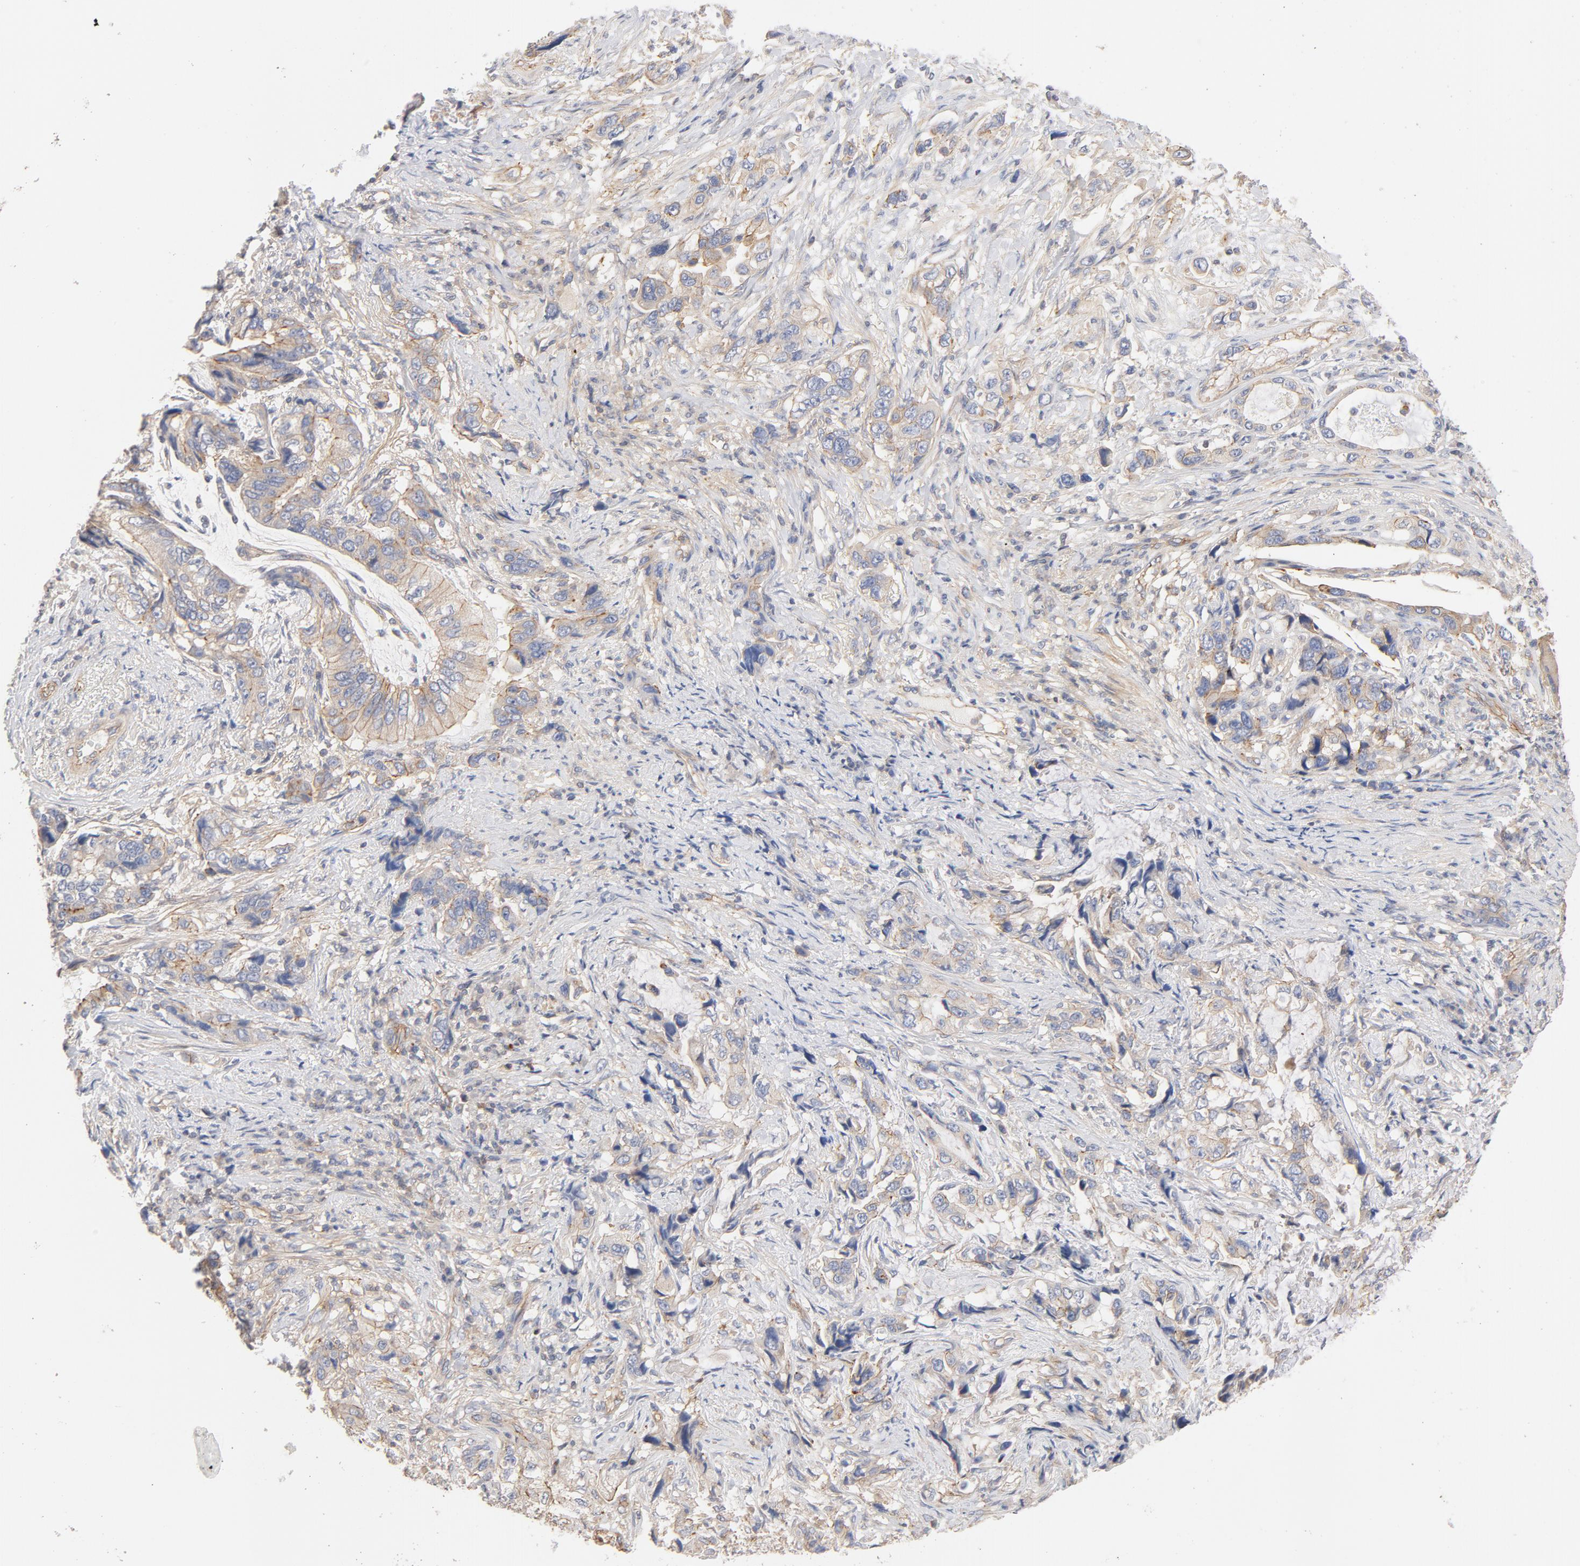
{"staining": {"intensity": "moderate", "quantity": ">75%", "location": "cytoplasmic/membranous"}, "tissue": "stomach cancer", "cell_type": "Tumor cells", "image_type": "cancer", "snomed": [{"axis": "morphology", "description": "Adenocarcinoma, NOS"}, {"axis": "topography", "description": "Stomach, lower"}], "caption": "Stomach cancer stained for a protein demonstrates moderate cytoplasmic/membranous positivity in tumor cells.", "gene": "STRN3", "patient": {"sex": "female", "age": 93}}